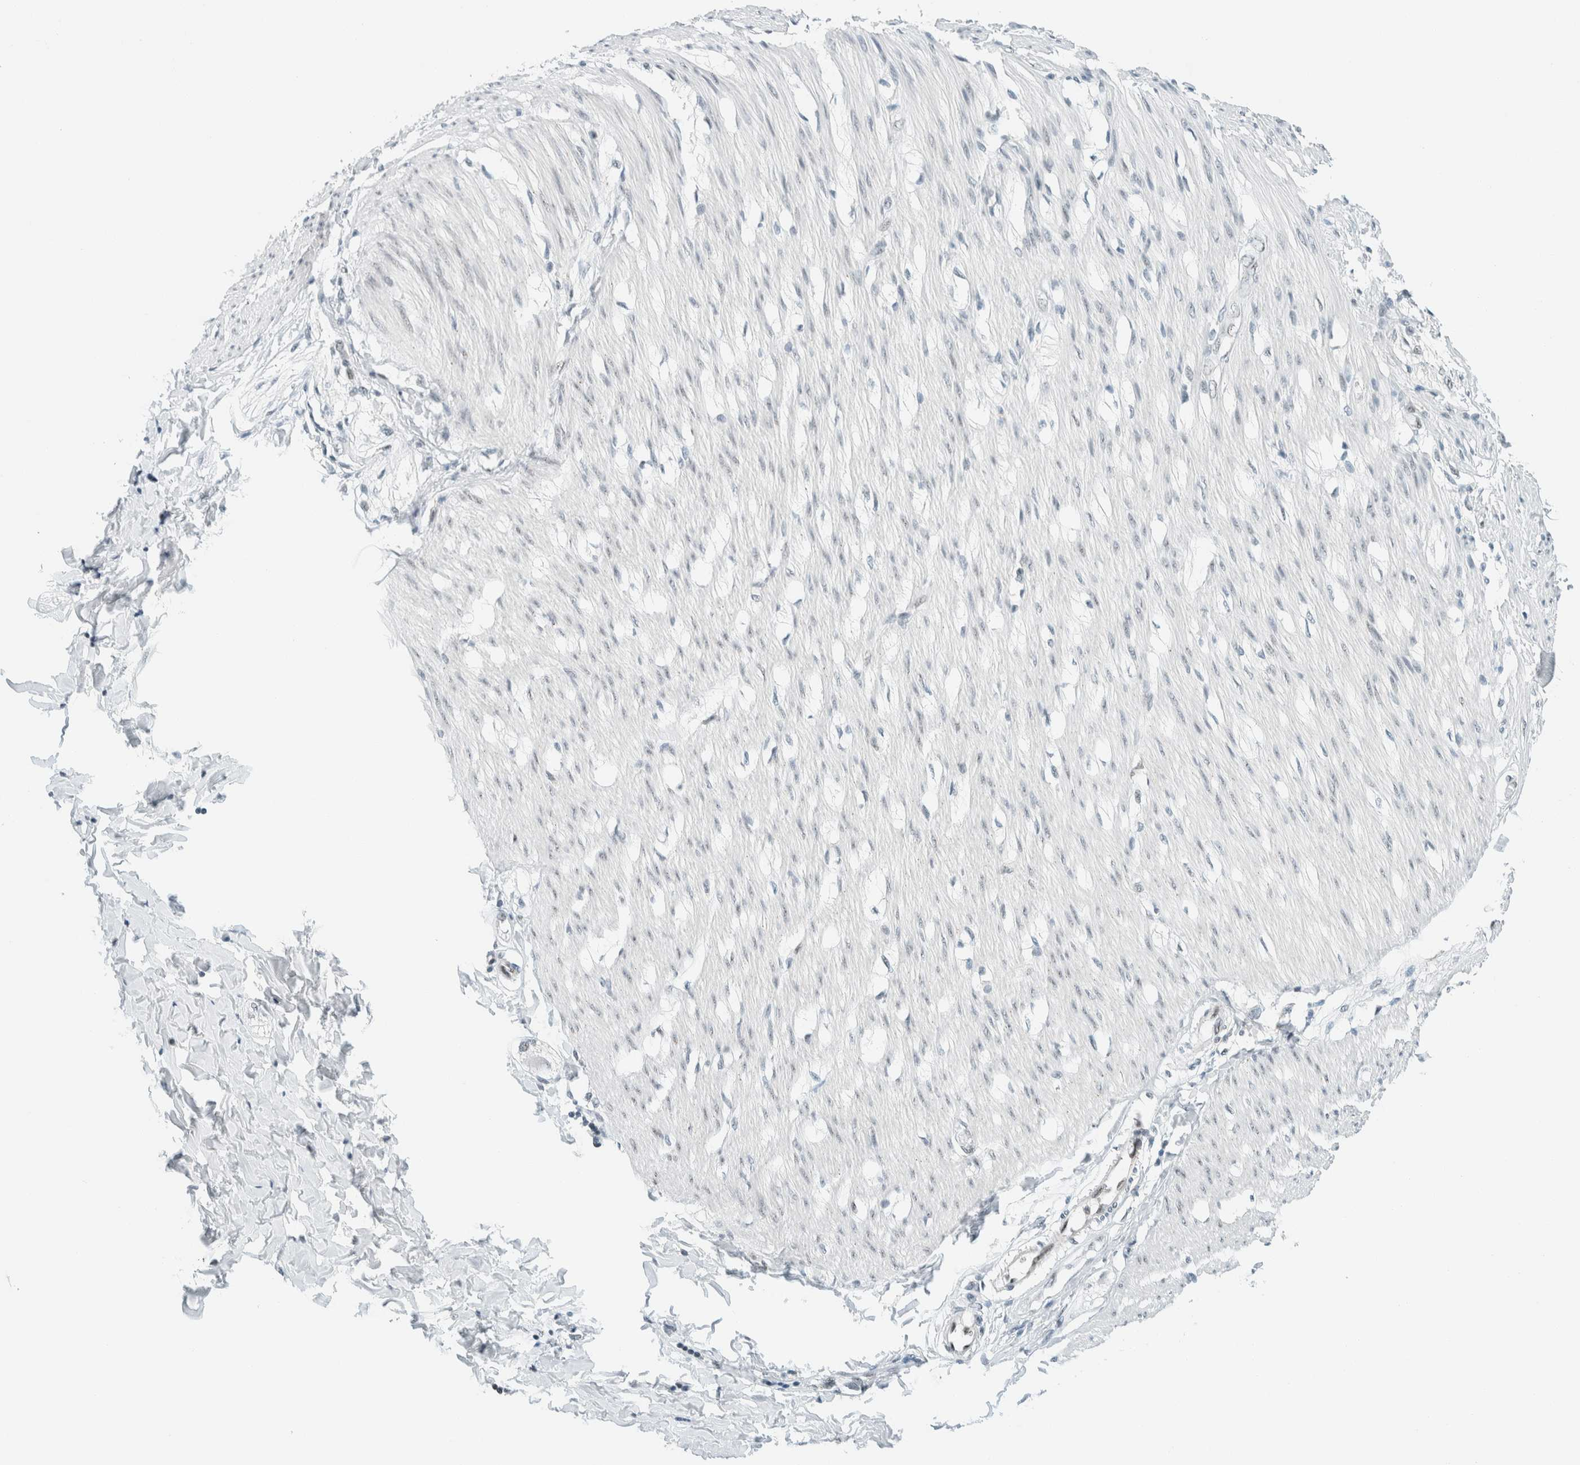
{"staining": {"intensity": "weak", "quantity": "<25%", "location": "nuclear"}, "tissue": "smooth muscle", "cell_type": "Smooth muscle cells", "image_type": "normal", "snomed": [{"axis": "morphology", "description": "Normal tissue, NOS"}, {"axis": "morphology", "description": "Adenocarcinoma, NOS"}, {"axis": "topography", "description": "Smooth muscle"}, {"axis": "topography", "description": "Colon"}], "caption": "High power microscopy photomicrograph of an immunohistochemistry (IHC) image of benign smooth muscle, revealing no significant expression in smooth muscle cells.", "gene": "CYSRT1", "patient": {"sex": "male", "age": 14}}